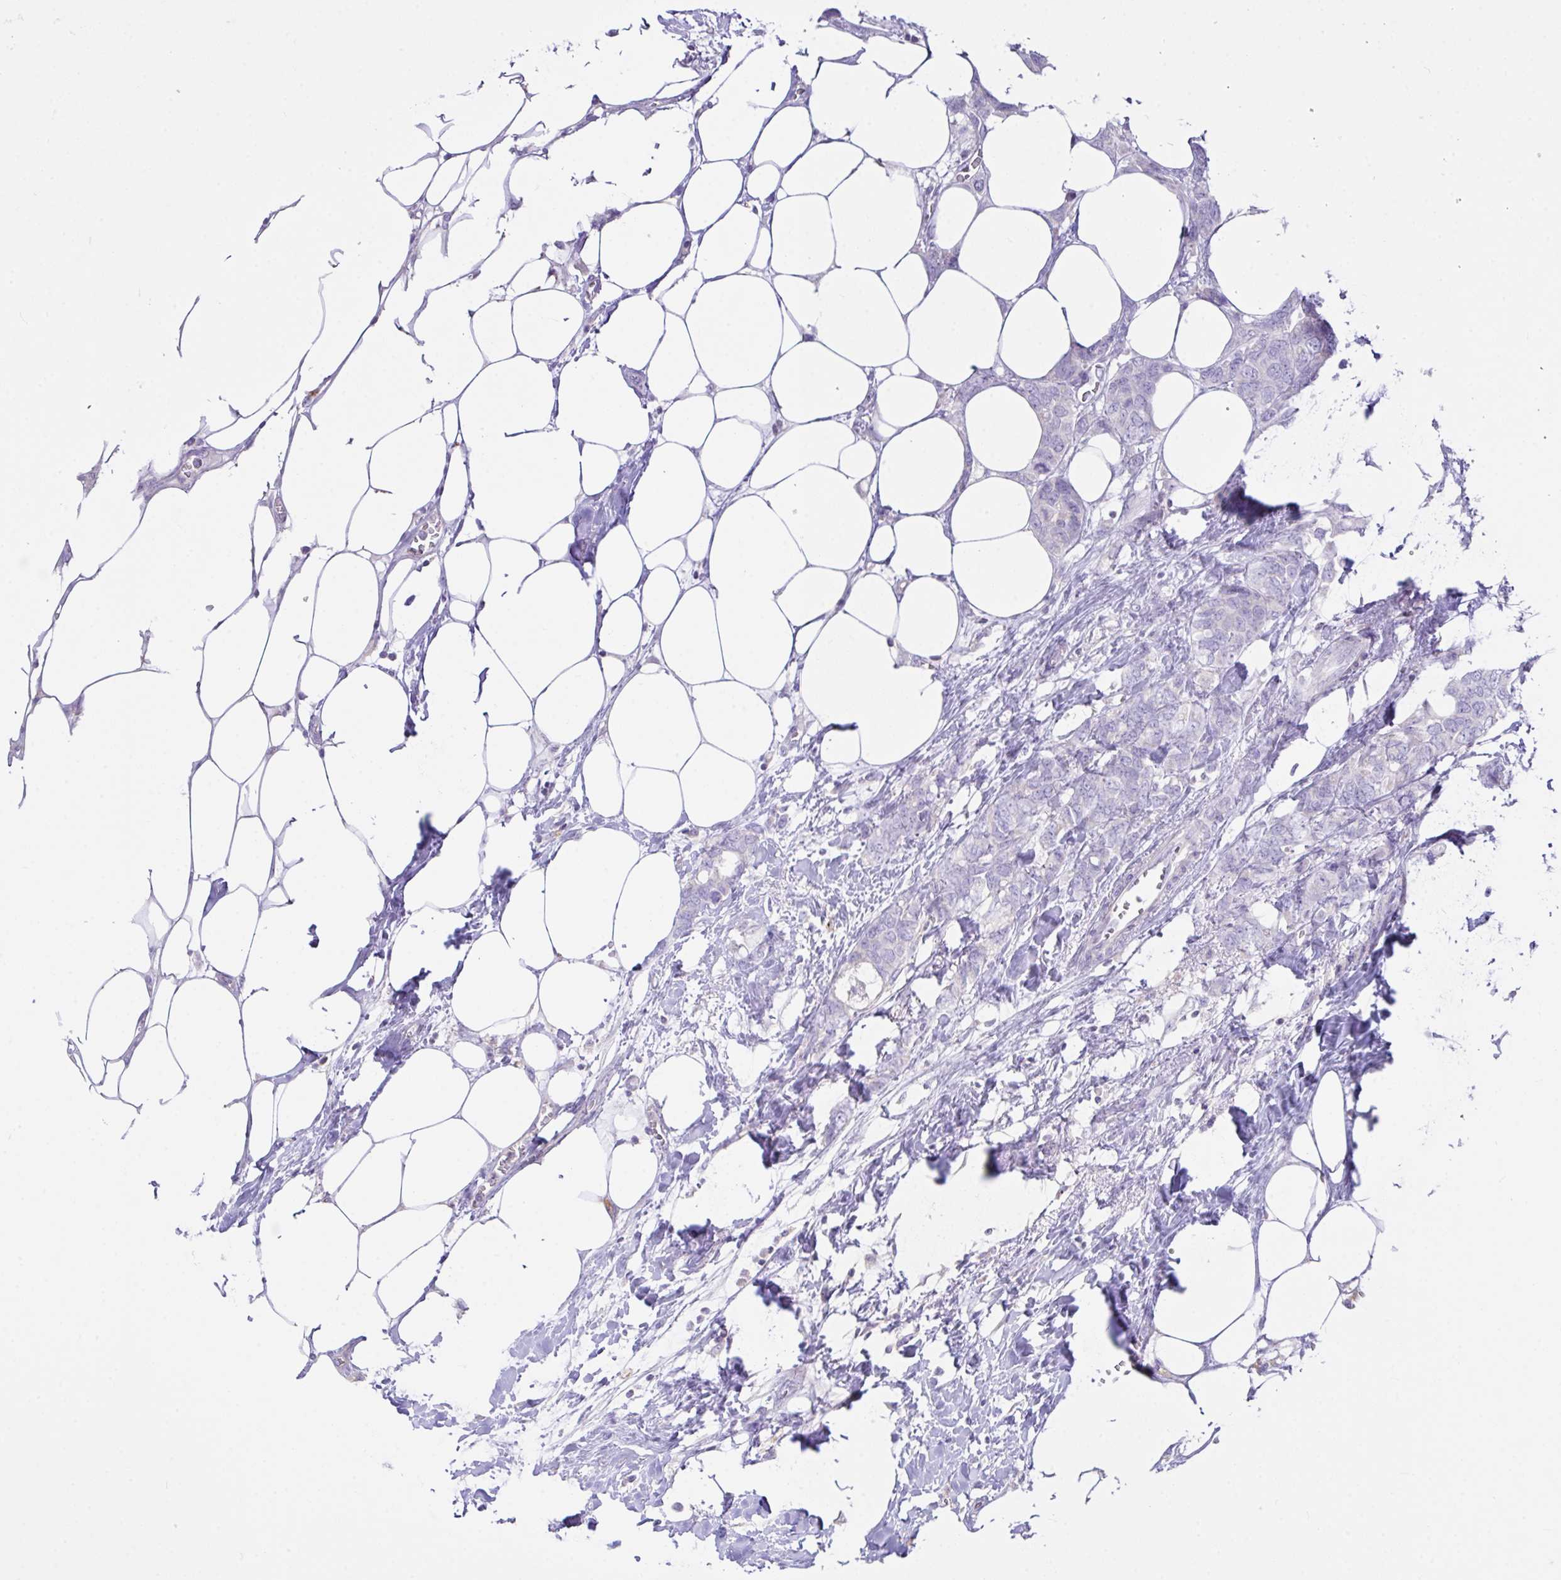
{"staining": {"intensity": "negative", "quantity": "none", "location": "none"}, "tissue": "breast cancer", "cell_type": "Tumor cells", "image_type": "cancer", "snomed": [{"axis": "morphology", "description": "Lobular carcinoma"}, {"axis": "topography", "description": "Breast"}], "caption": "A high-resolution image shows immunohistochemistry staining of breast lobular carcinoma, which reveals no significant staining in tumor cells.", "gene": "D2HGDH", "patient": {"sex": "female", "age": 91}}